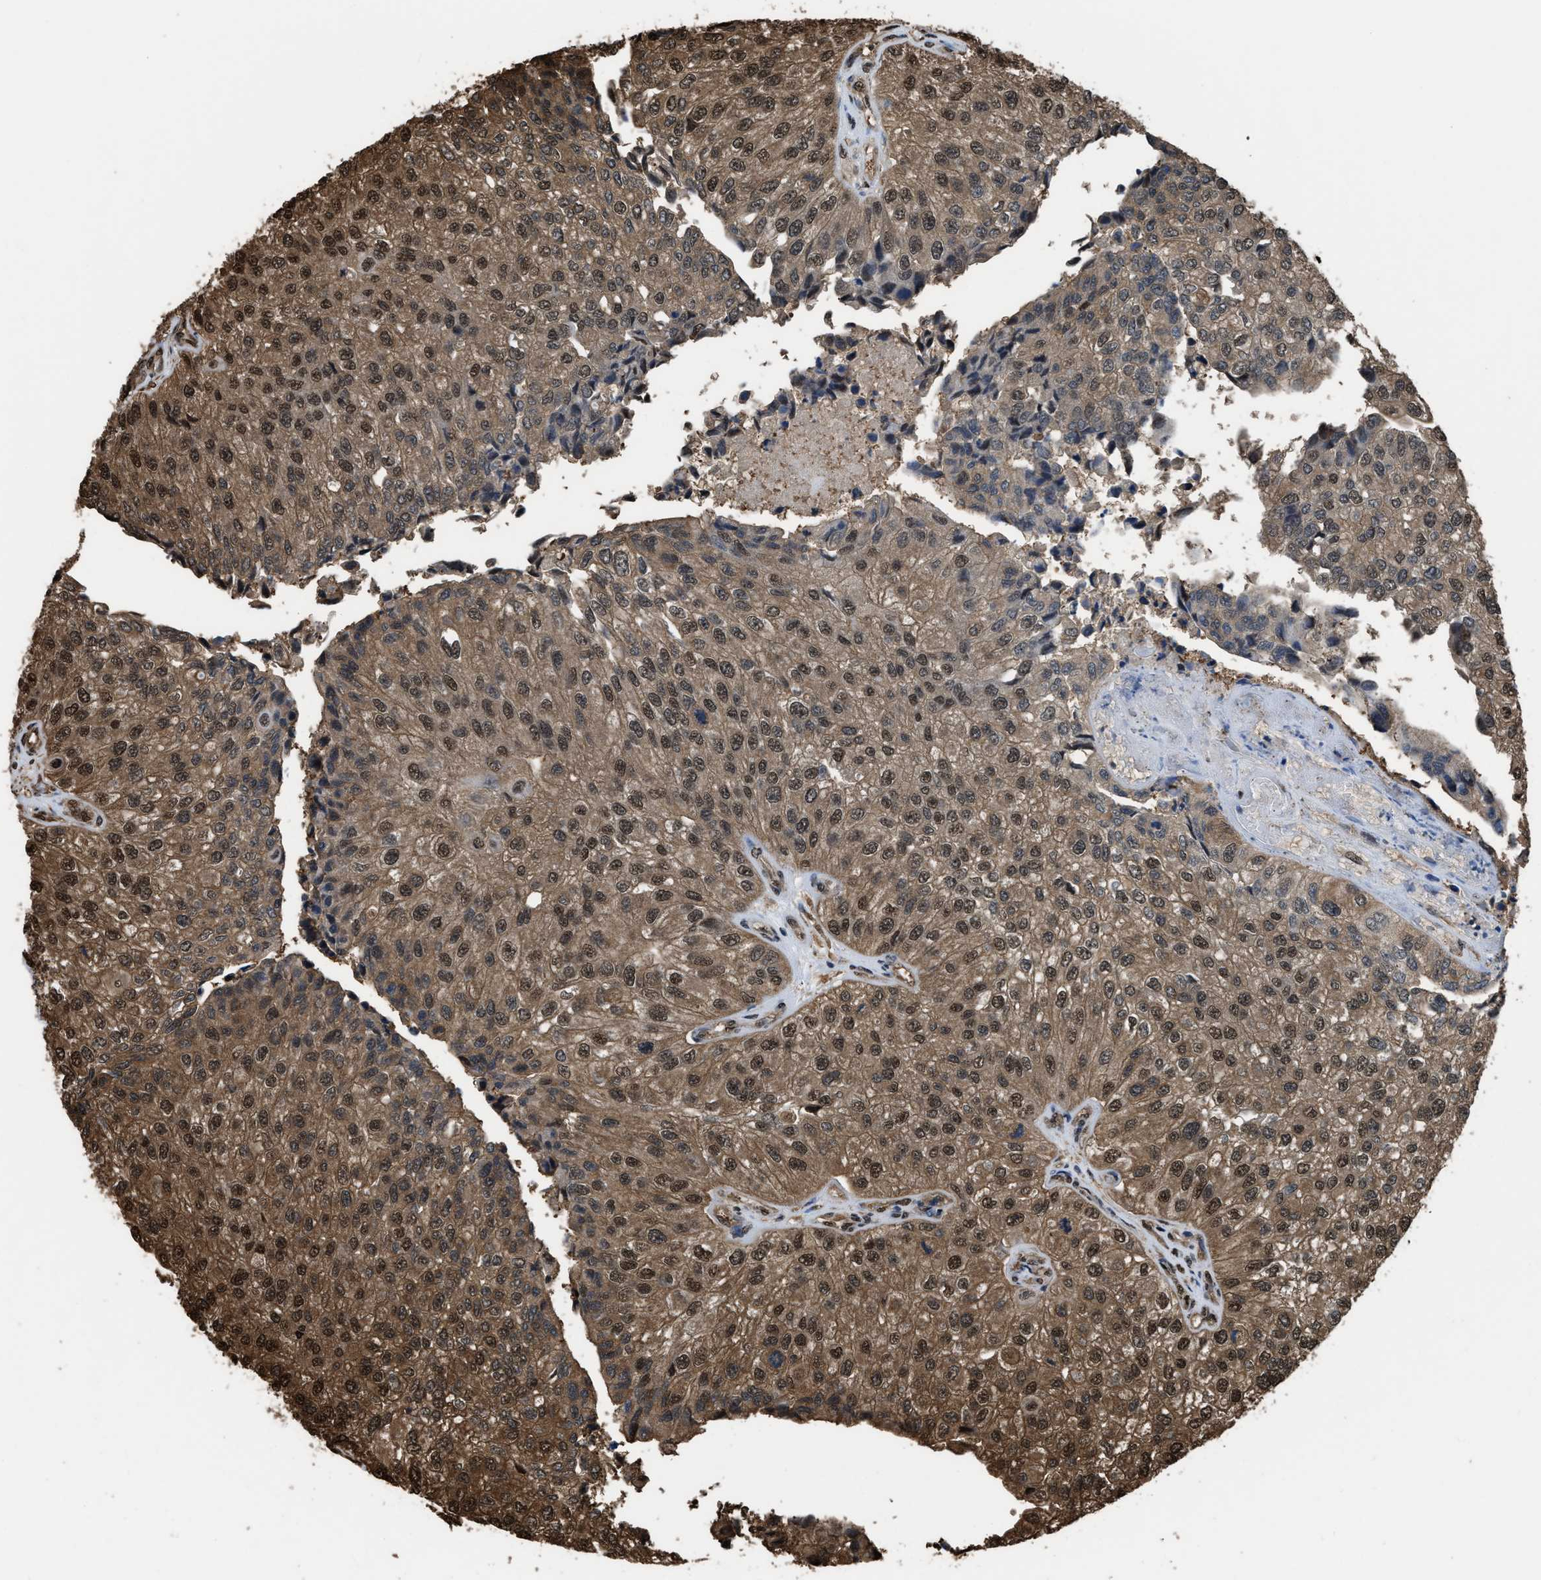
{"staining": {"intensity": "moderate", "quantity": ">75%", "location": "cytoplasmic/membranous,nuclear"}, "tissue": "urothelial cancer", "cell_type": "Tumor cells", "image_type": "cancer", "snomed": [{"axis": "morphology", "description": "Urothelial carcinoma, High grade"}, {"axis": "topography", "description": "Kidney"}, {"axis": "topography", "description": "Urinary bladder"}], "caption": "Protein analysis of urothelial cancer tissue shows moderate cytoplasmic/membranous and nuclear positivity in approximately >75% of tumor cells.", "gene": "FNTA", "patient": {"sex": "male", "age": 77}}